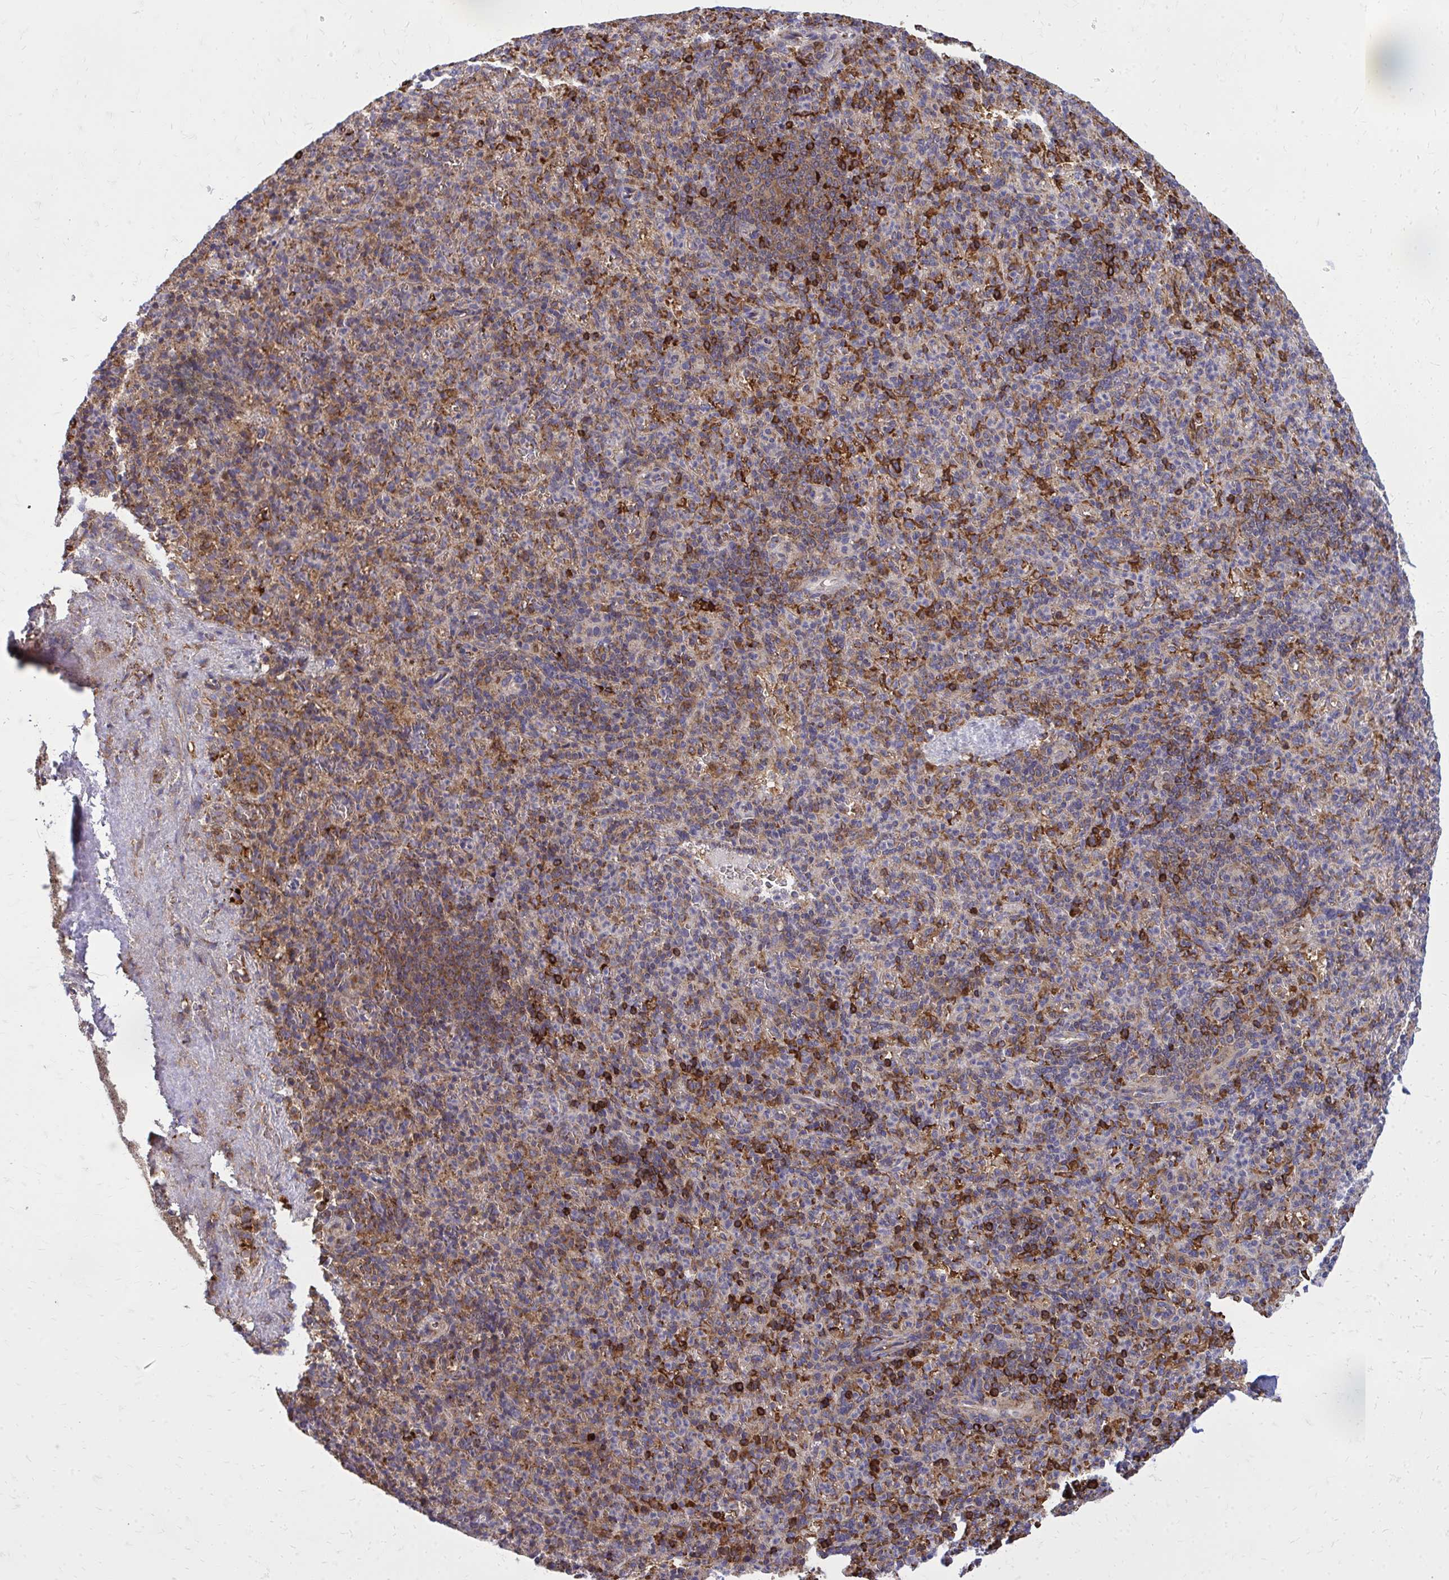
{"staining": {"intensity": "strong", "quantity": "<25%", "location": "cytoplasmic/membranous"}, "tissue": "spleen", "cell_type": "Cells in red pulp", "image_type": "normal", "snomed": [{"axis": "morphology", "description": "Normal tissue, NOS"}, {"axis": "topography", "description": "Spleen"}], "caption": "Spleen stained with a brown dye displays strong cytoplasmic/membranous positive staining in approximately <25% of cells in red pulp.", "gene": "PDK4", "patient": {"sex": "female", "age": 74}}